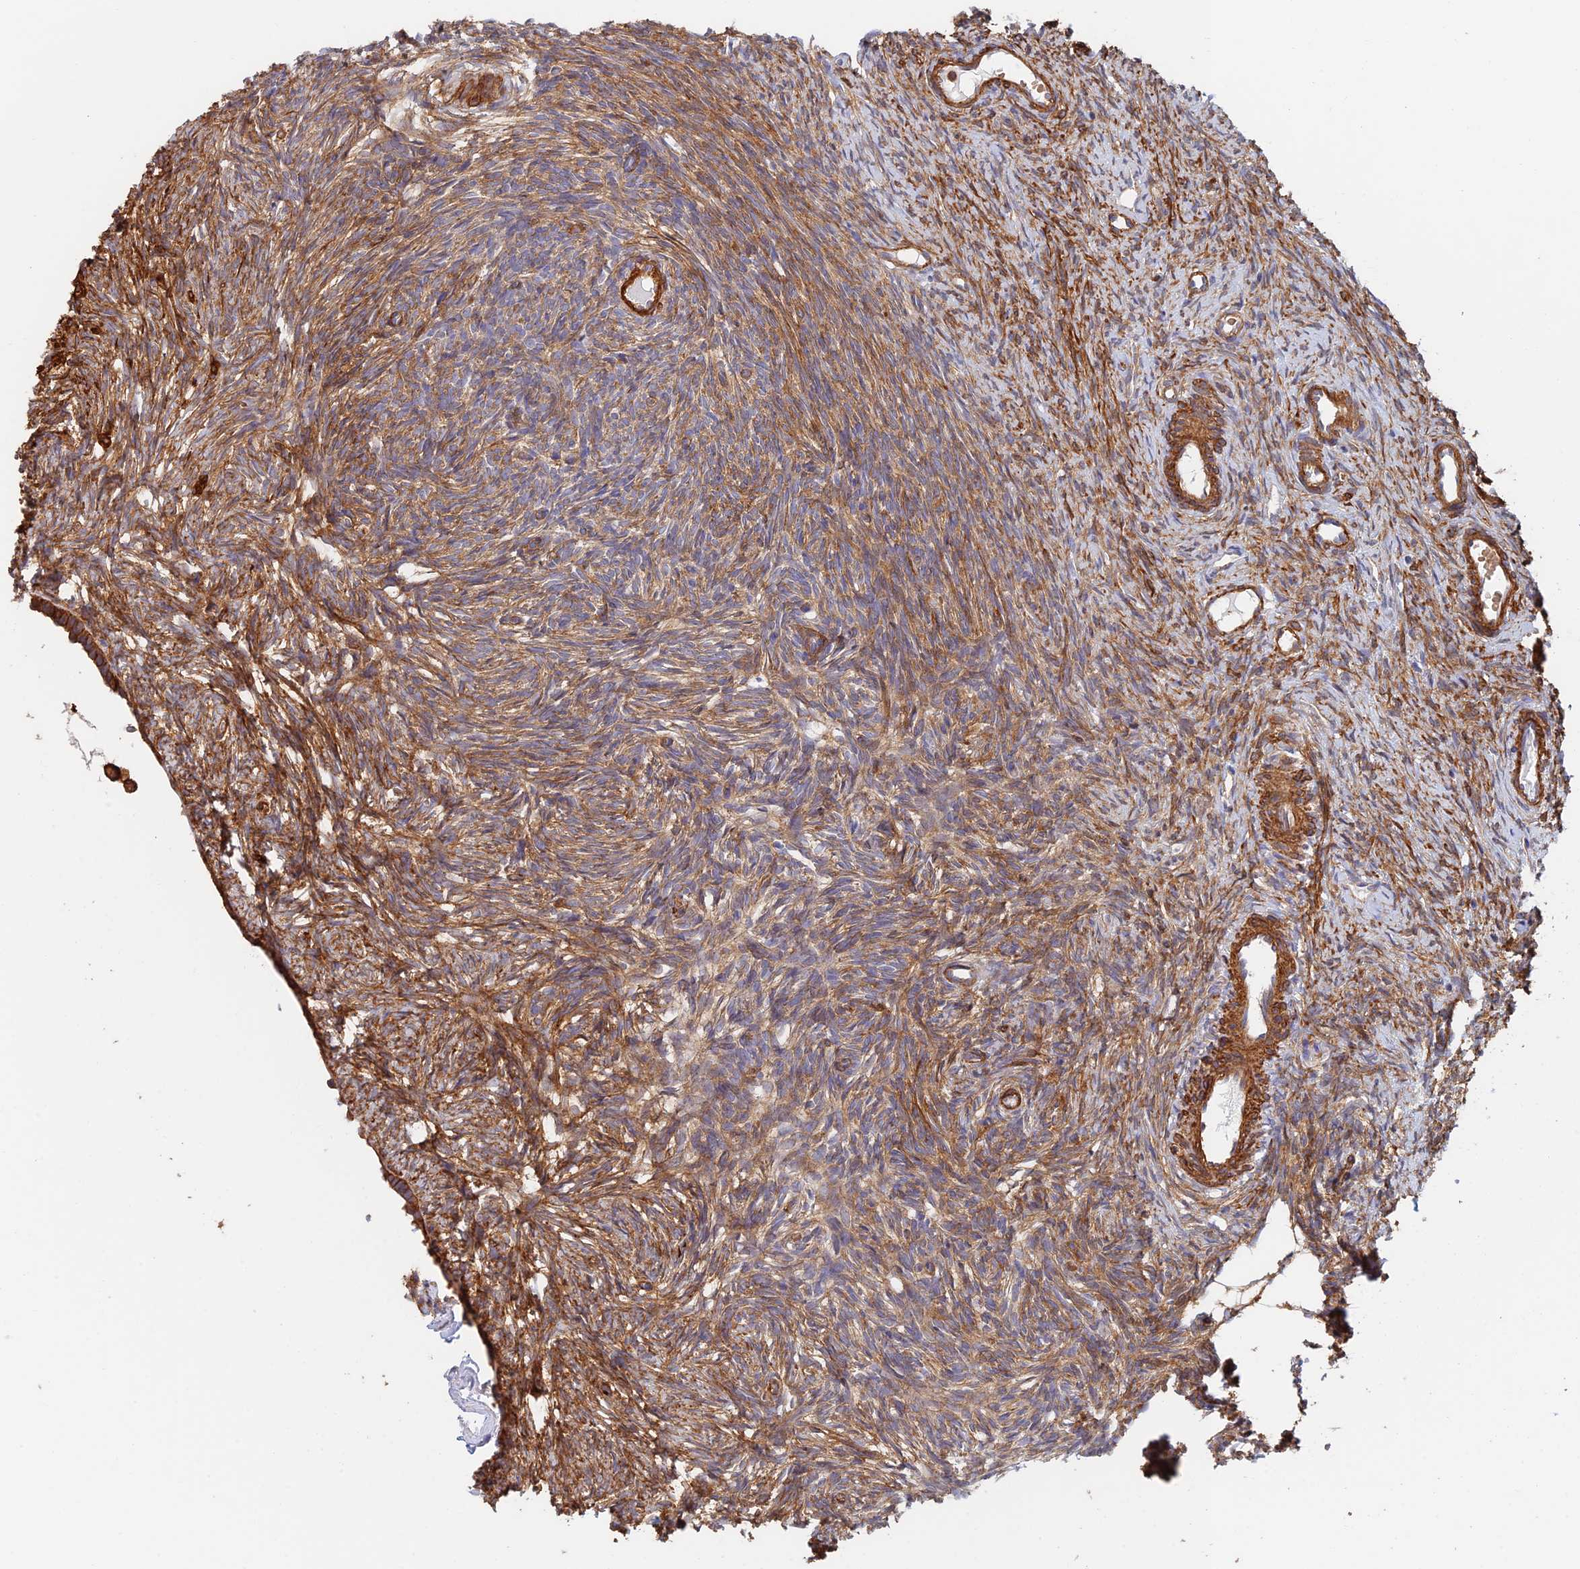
{"staining": {"intensity": "moderate", "quantity": ">75%", "location": "cytoplasmic/membranous"}, "tissue": "ovary", "cell_type": "Follicle cells", "image_type": "normal", "snomed": [{"axis": "morphology", "description": "Normal tissue, NOS"}, {"axis": "topography", "description": "Ovary"}], "caption": "A micrograph of ovary stained for a protein demonstrates moderate cytoplasmic/membranous brown staining in follicle cells. The staining was performed using DAB, with brown indicating positive protein expression. Nuclei are stained blue with hematoxylin.", "gene": "PAK4", "patient": {"sex": "female", "age": 51}}